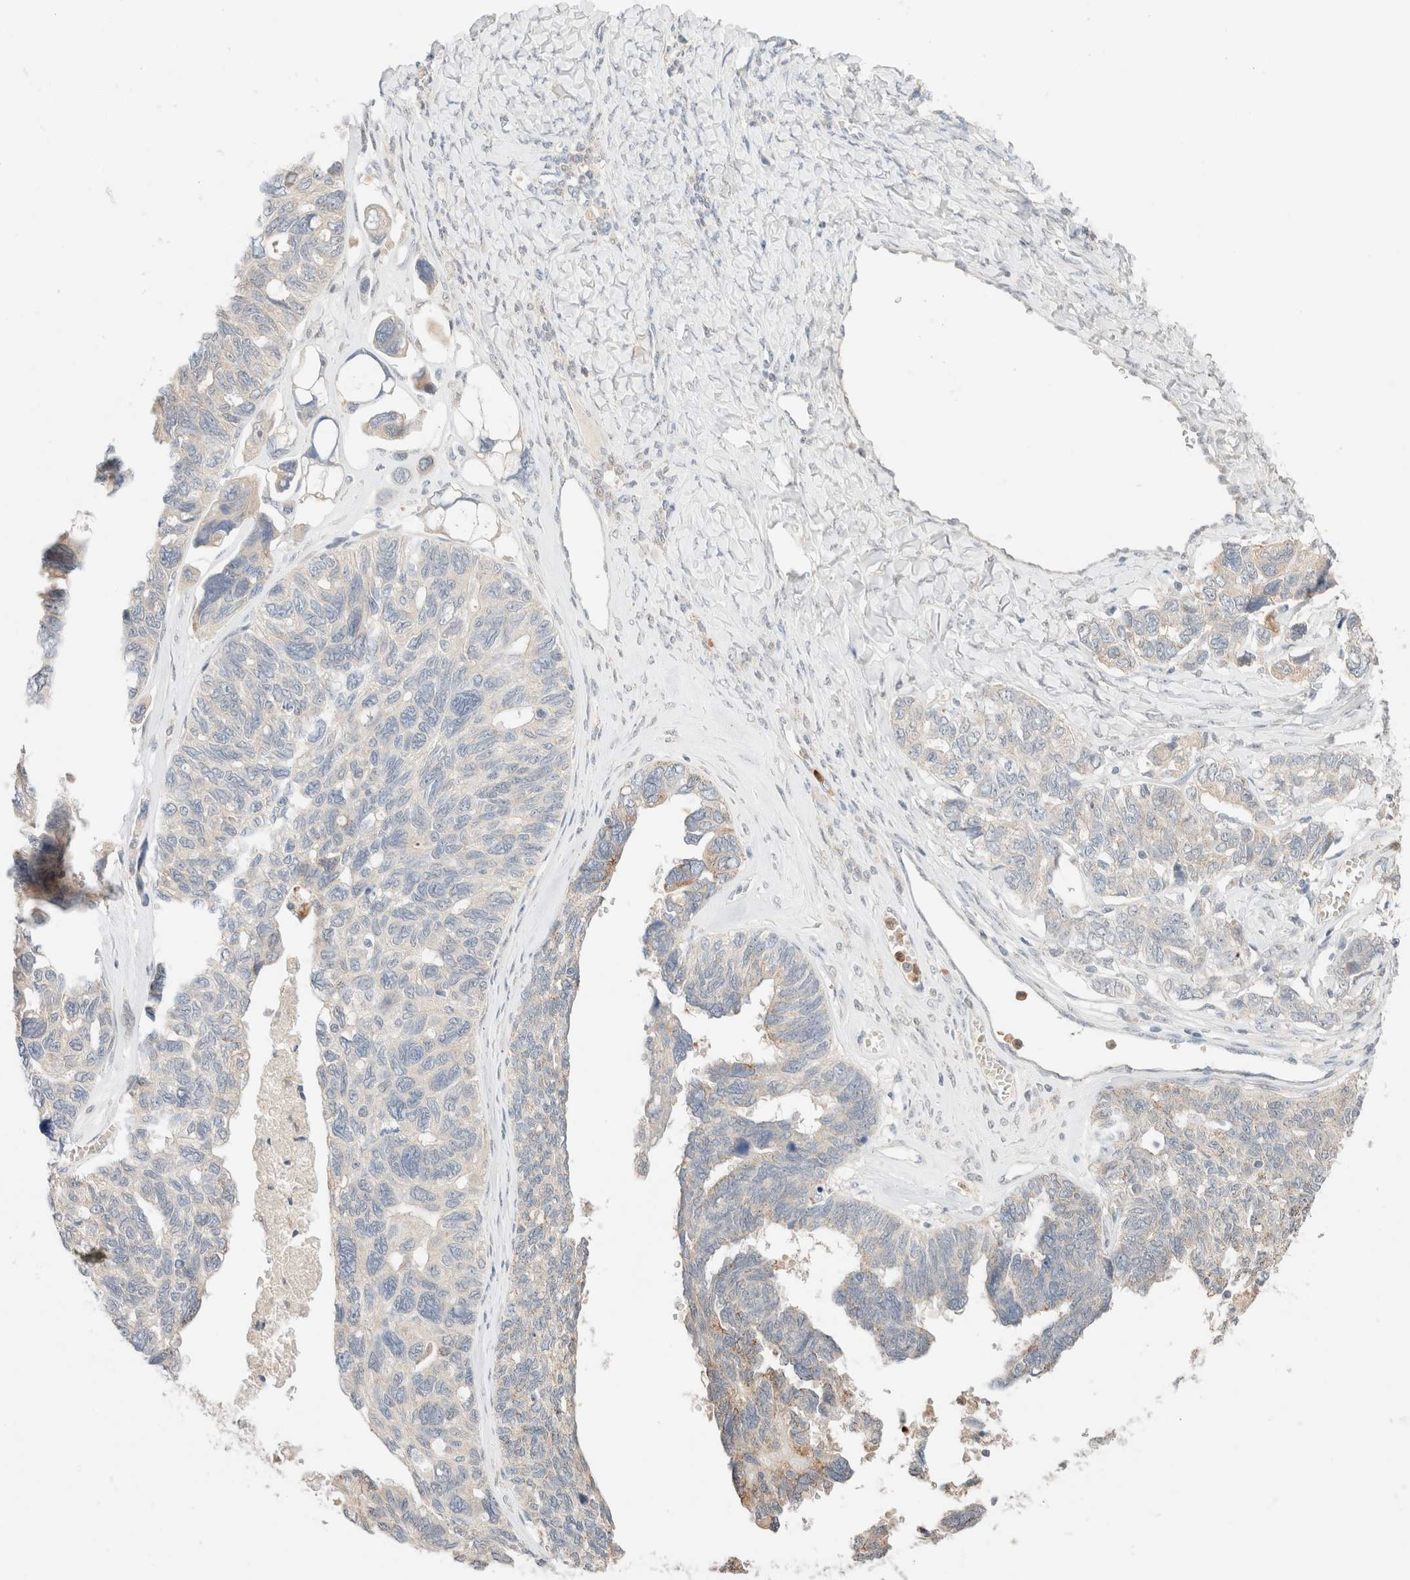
{"staining": {"intensity": "negative", "quantity": "none", "location": "none"}, "tissue": "ovarian cancer", "cell_type": "Tumor cells", "image_type": "cancer", "snomed": [{"axis": "morphology", "description": "Cystadenocarcinoma, serous, NOS"}, {"axis": "topography", "description": "Ovary"}], "caption": "A histopathology image of ovarian cancer (serous cystadenocarcinoma) stained for a protein exhibits no brown staining in tumor cells.", "gene": "SGSM2", "patient": {"sex": "female", "age": 79}}